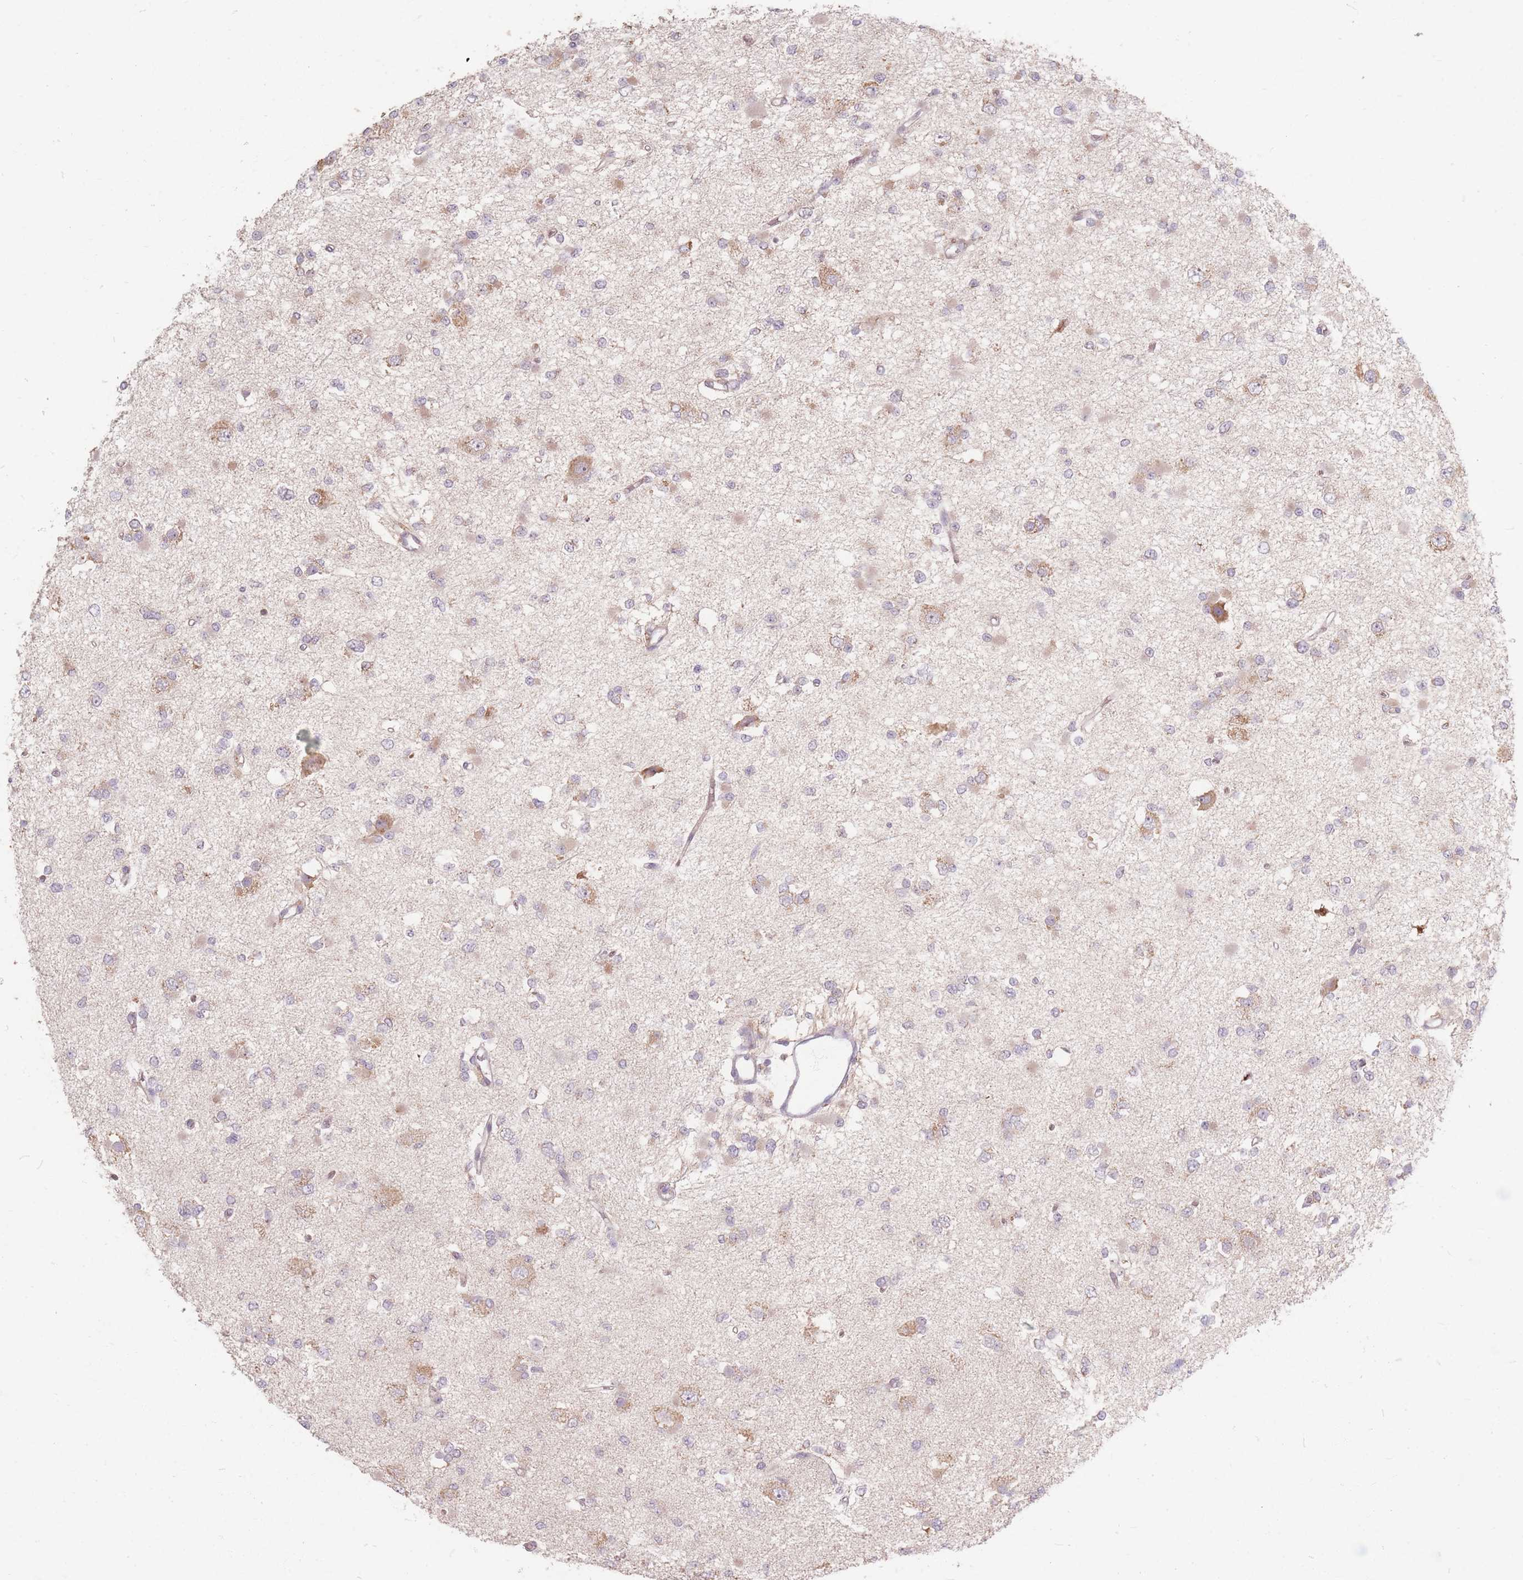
{"staining": {"intensity": "weak", "quantity": "<25%", "location": "cytoplasmic/membranous"}, "tissue": "glioma", "cell_type": "Tumor cells", "image_type": "cancer", "snomed": [{"axis": "morphology", "description": "Glioma, malignant, Low grade"}, {"axis": "topography", "description": "Brain"}], "caption": "Malignant low-grade glioma was stained to show a protein in brown. There is no significant positivity in tumor cells. The staining was performed using DAB (3,3'-diaminobenzidine) to visualize the protein expression in brown, while the nuclei were stained in blue with hematoxylin (Magnification: 20x).", "gene": "SMIM14", "patient": {"sex": "female", "age": 22}}